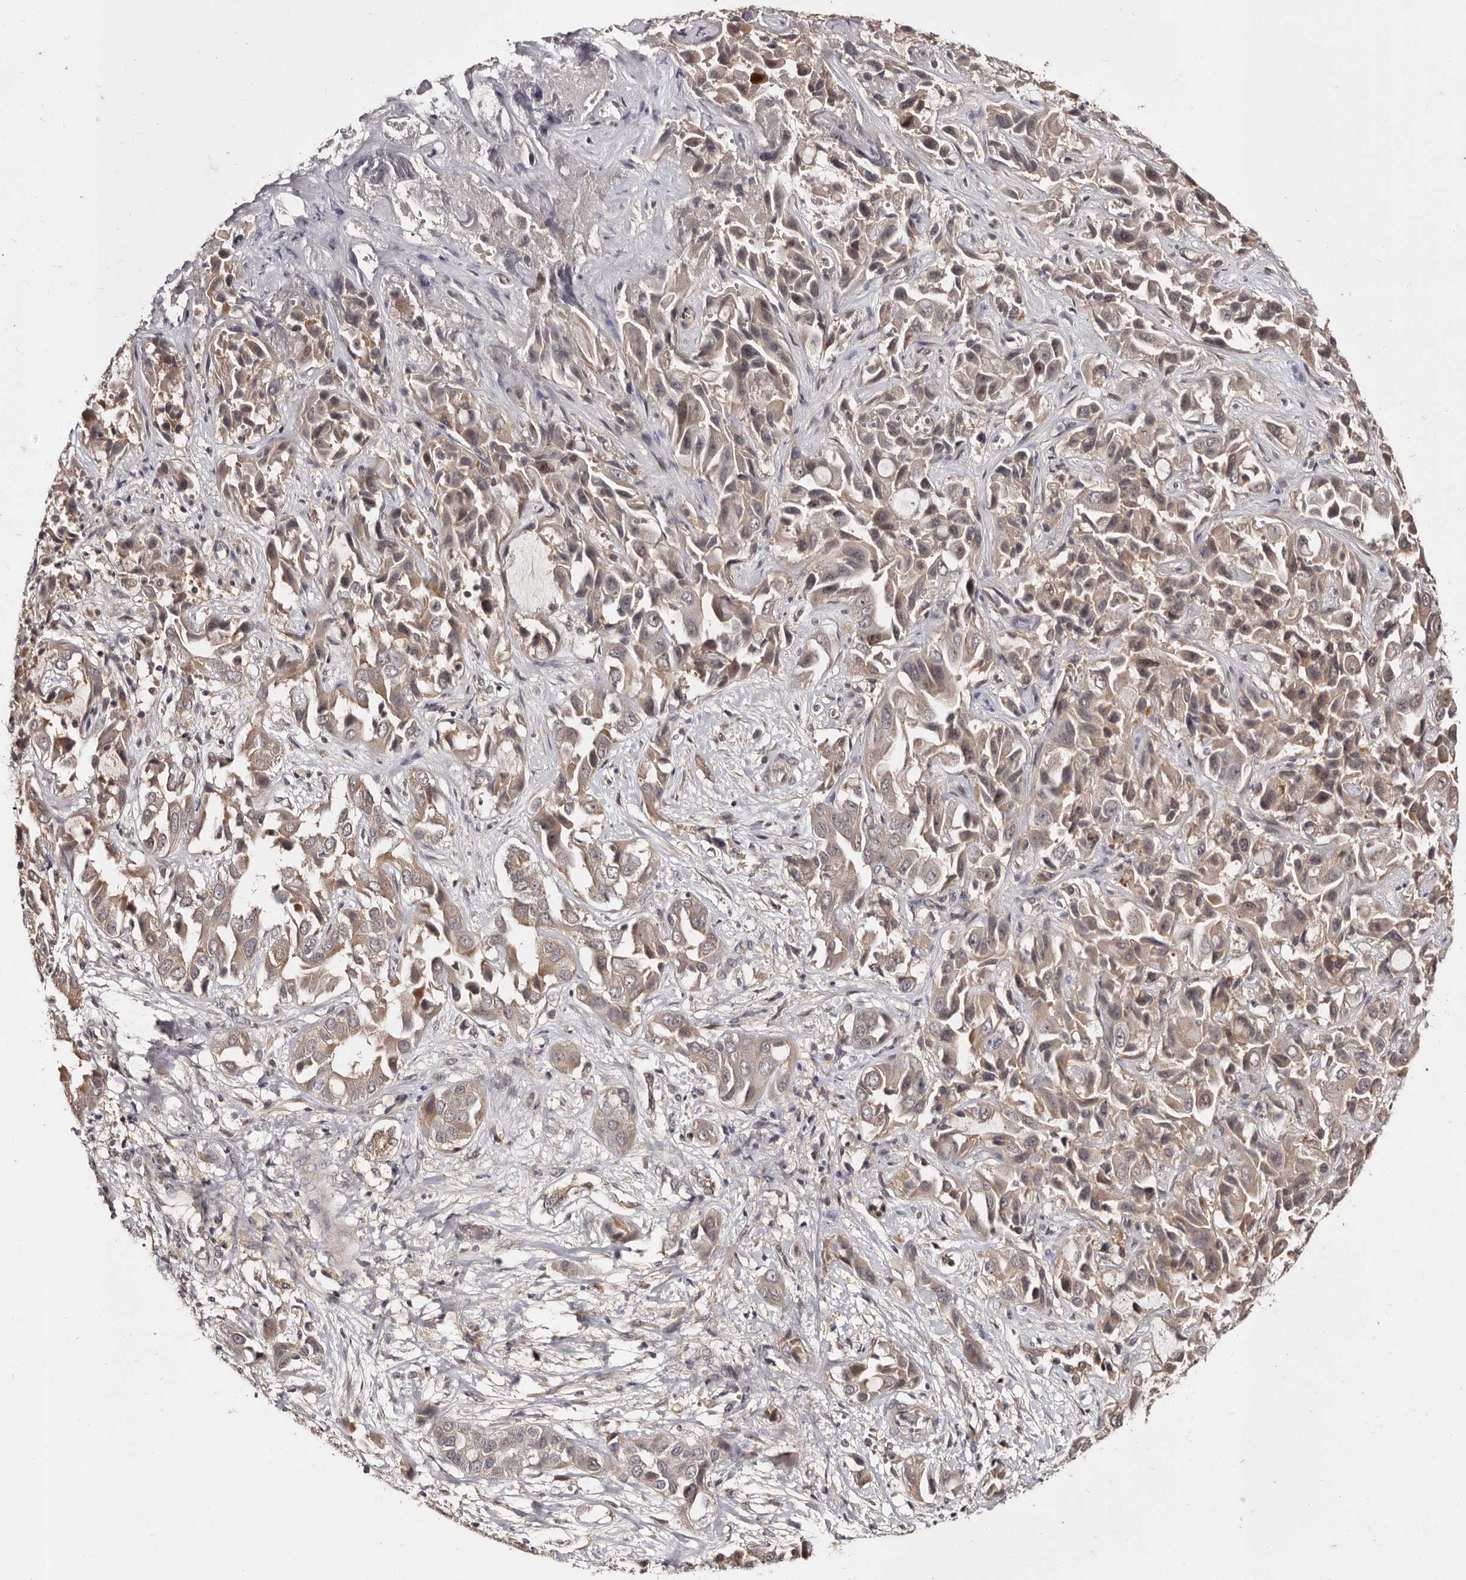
{"staining": {"intensity": "moderate", "quantity": "<25%", "location": "cytoplasmic/membranous"}, "tissue": "liver cancer", "cell_type": "Tumor cells", "image_type": "cancer", "snomed": [{"axis": "morphology", "description": "Cholangiocarcinoma"}, {"axis": "topography", "description": "Liver"}], "caption": "An IHC photomicrograph of neoplastic tissue is shown. Protein staining in brown shows moderate cytoplasmic/membranous positivity in liver cancer (cholangiocarcinoma) within tumor cells.", "gene": "TBC1D22B", "patient": {"sex": "female", "age": 52}}